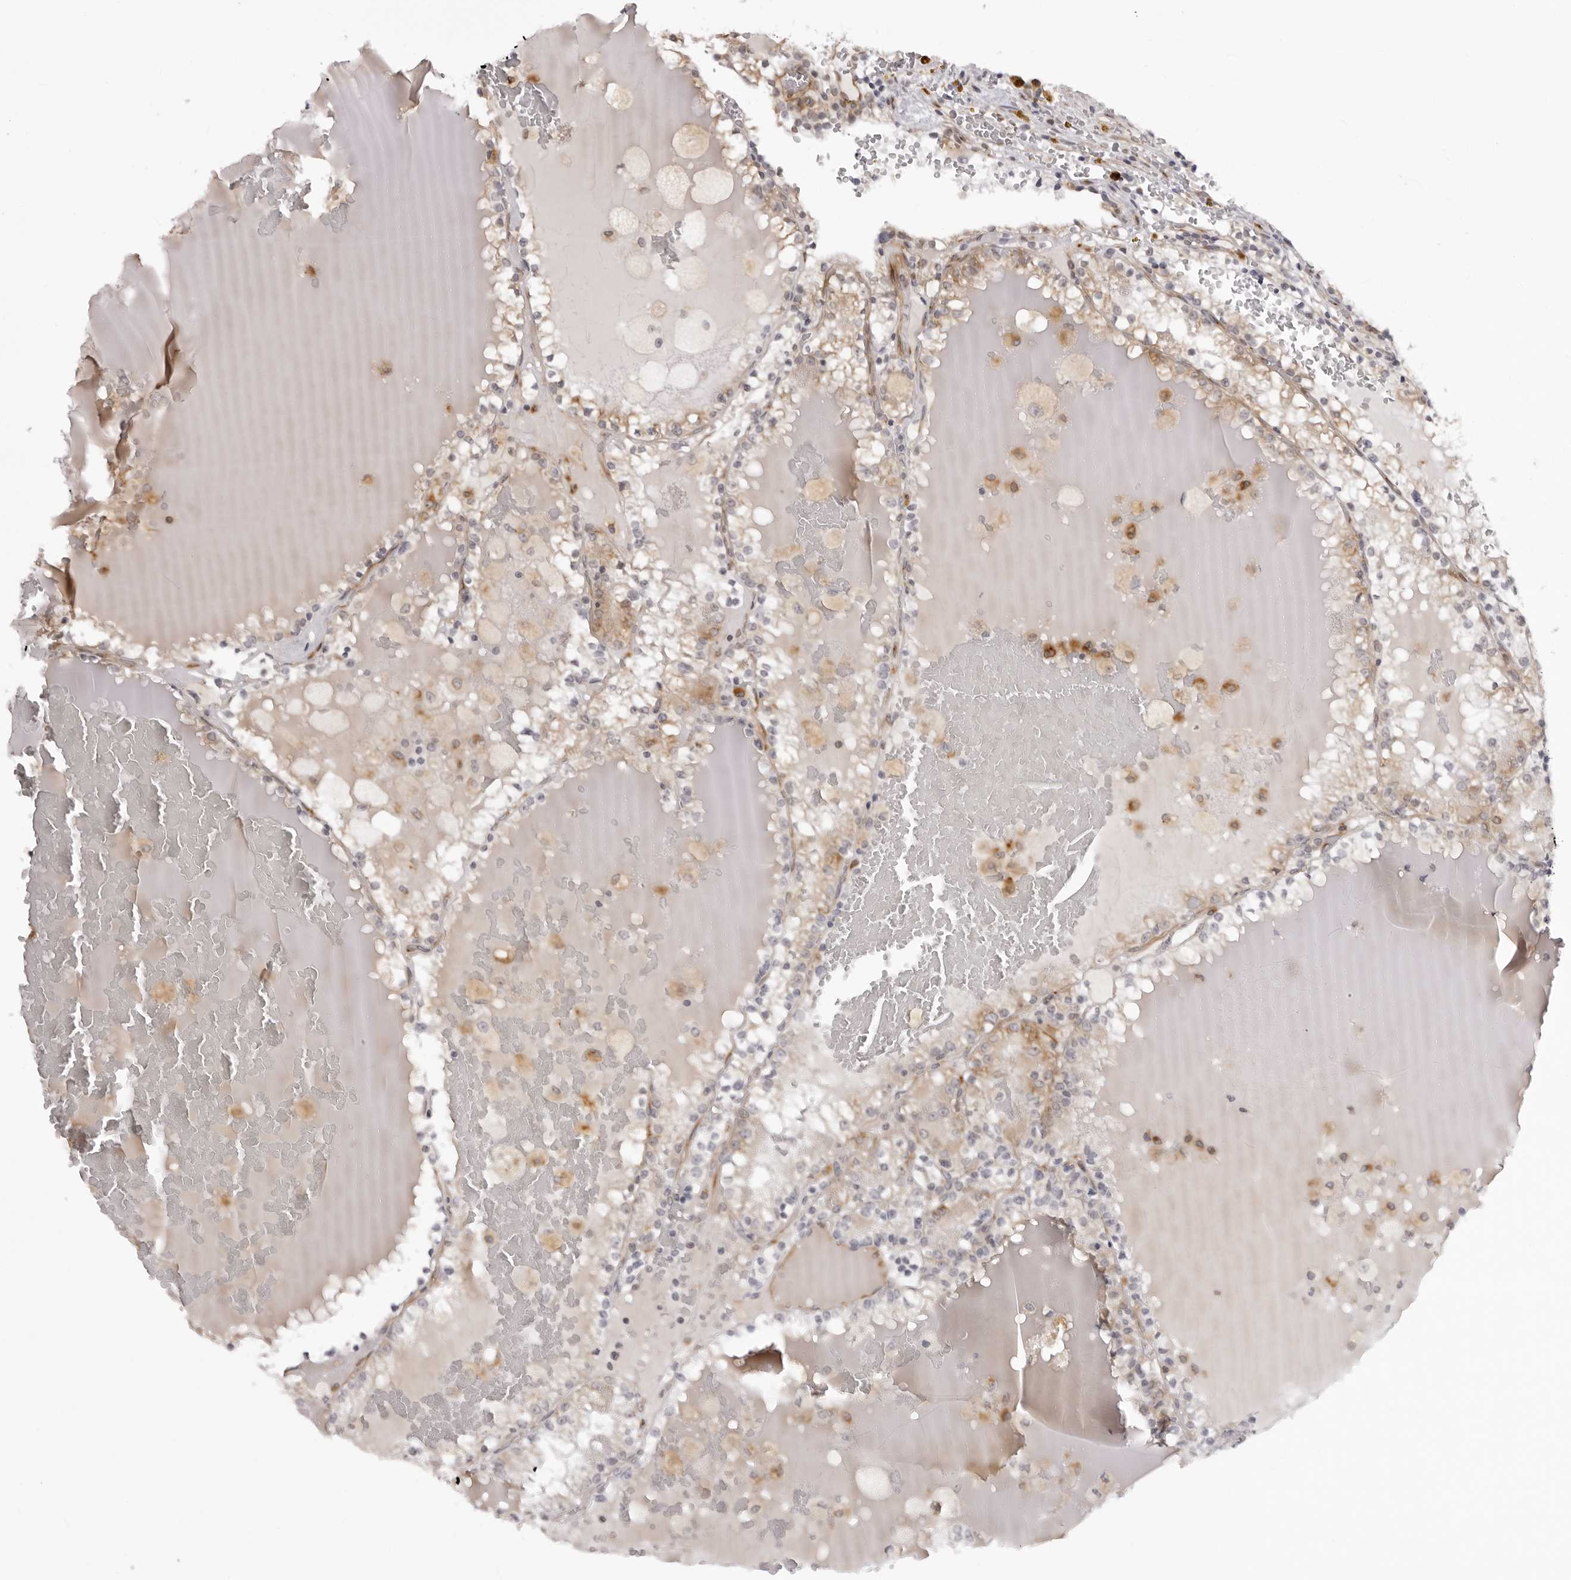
{"staining": {"intensity": "moderate", "quantity": "25%-75%", "location": "cytoplasmic/membranous"}, "tissue": "renal cancer", "cell_type": "Tumor cells", "image_type": "cancer", "snomed": [{"axis": "morphology", "description": "Adenocarcinoma, NOS"}, {"axis": "topography", "description": "Kidney"}], "caption": "This is an image of immunohistochemistry (IHC) staining of renal cancer (adenocarcinoma), which shows moderate expression in the cytoplasmic/membranous of tumor cells.", "gene": "SUGCT", "patient": {"sex": "female", "age": 56}}